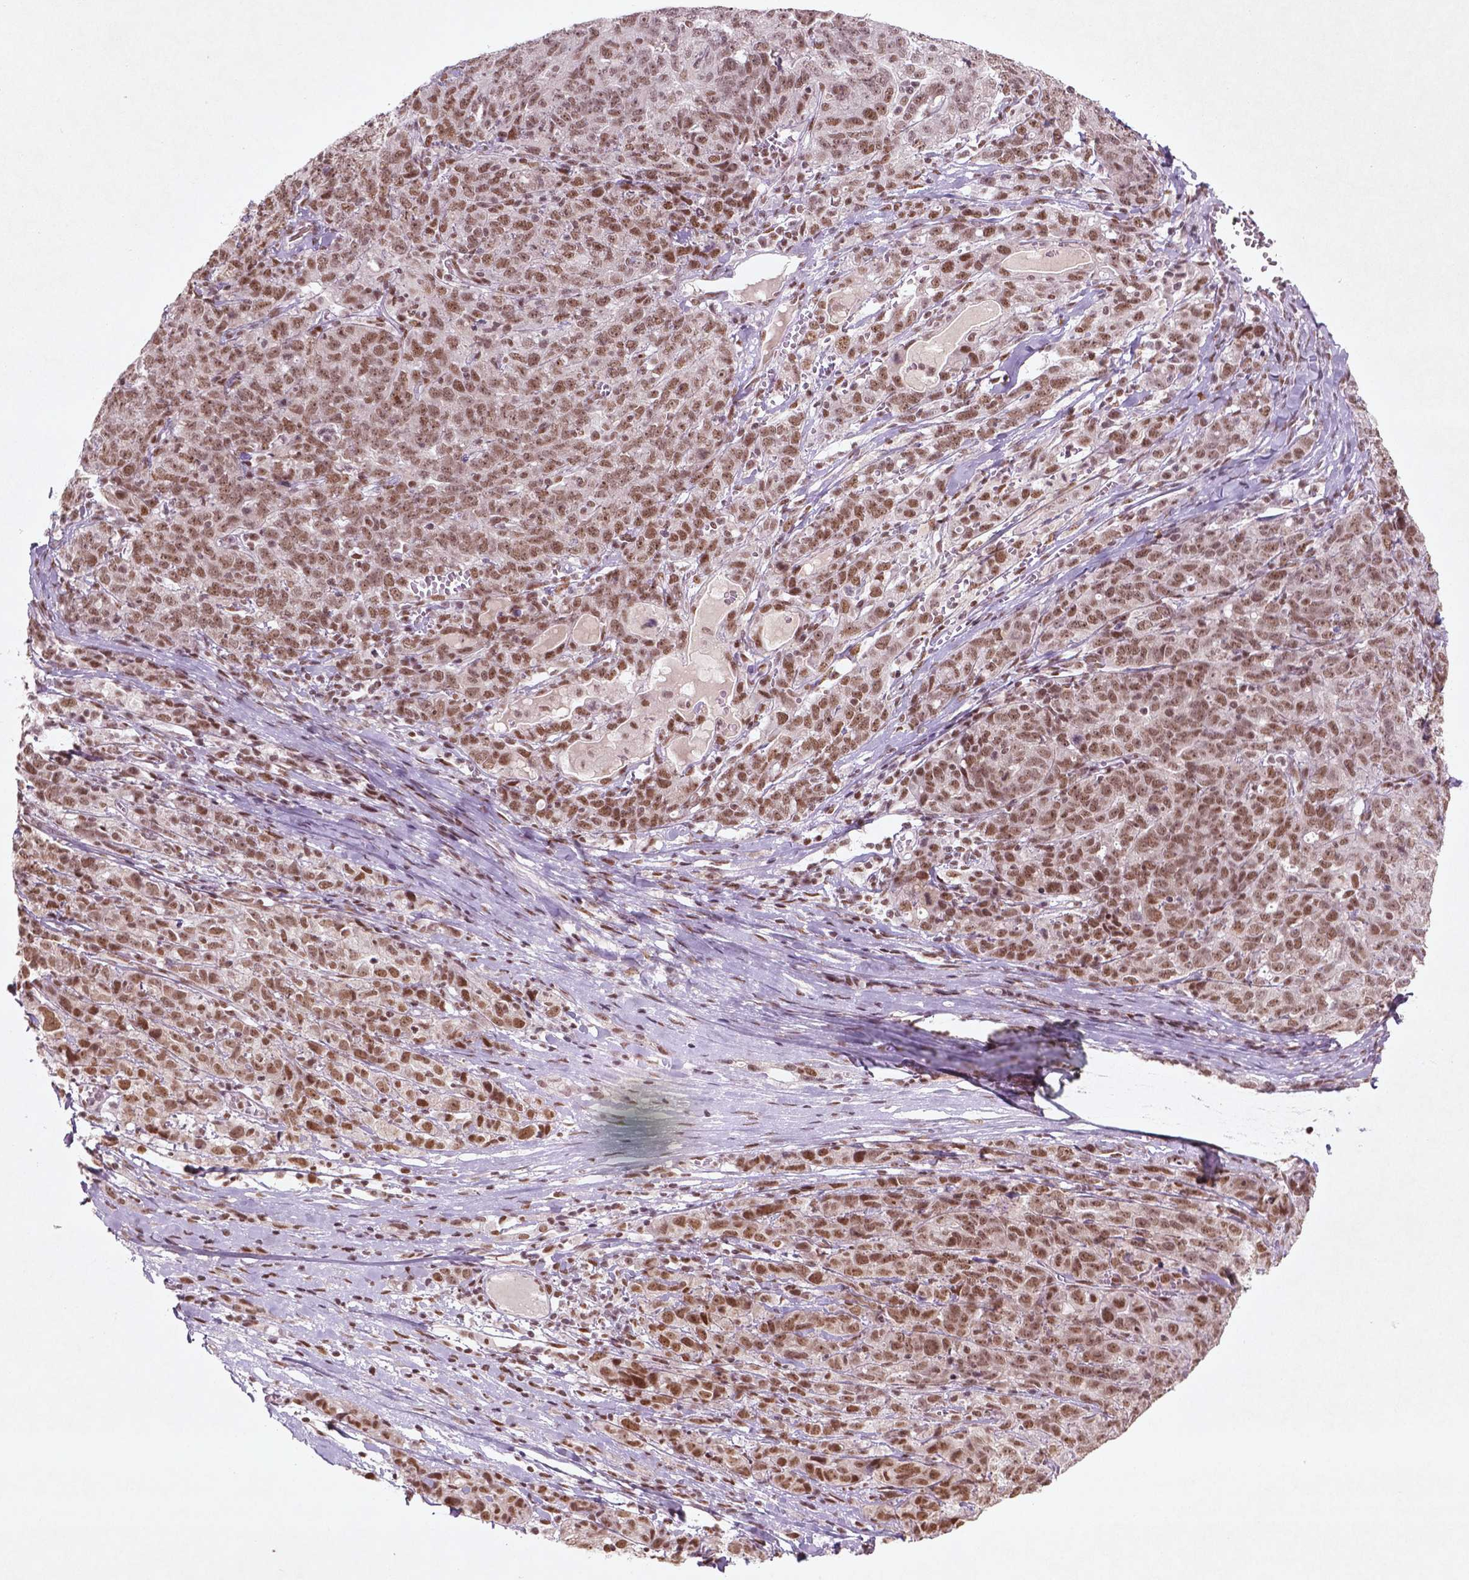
{"staining": {"intensity": "moderate", "quantity": ">75%", "location": "nuclear"}, "tissue": "ovarian cancer", "cell_type": "Tumor cells", "image_type": "cancer", "snomed": [{"axis": "morphology", "description": "Cystadenocarcinoma, serous, NOS"}, {"axis": "topography", "description": "Ovary"}], "caption": "Approximately >75% of tumor cells in human serous cystadenocarcinoma (ovarian) show moderate nuclear protein staining as visualized by brown immunohistochemical staining.", "gene": "HMG20B", "patient": {"sex": "female", "age": 71}}